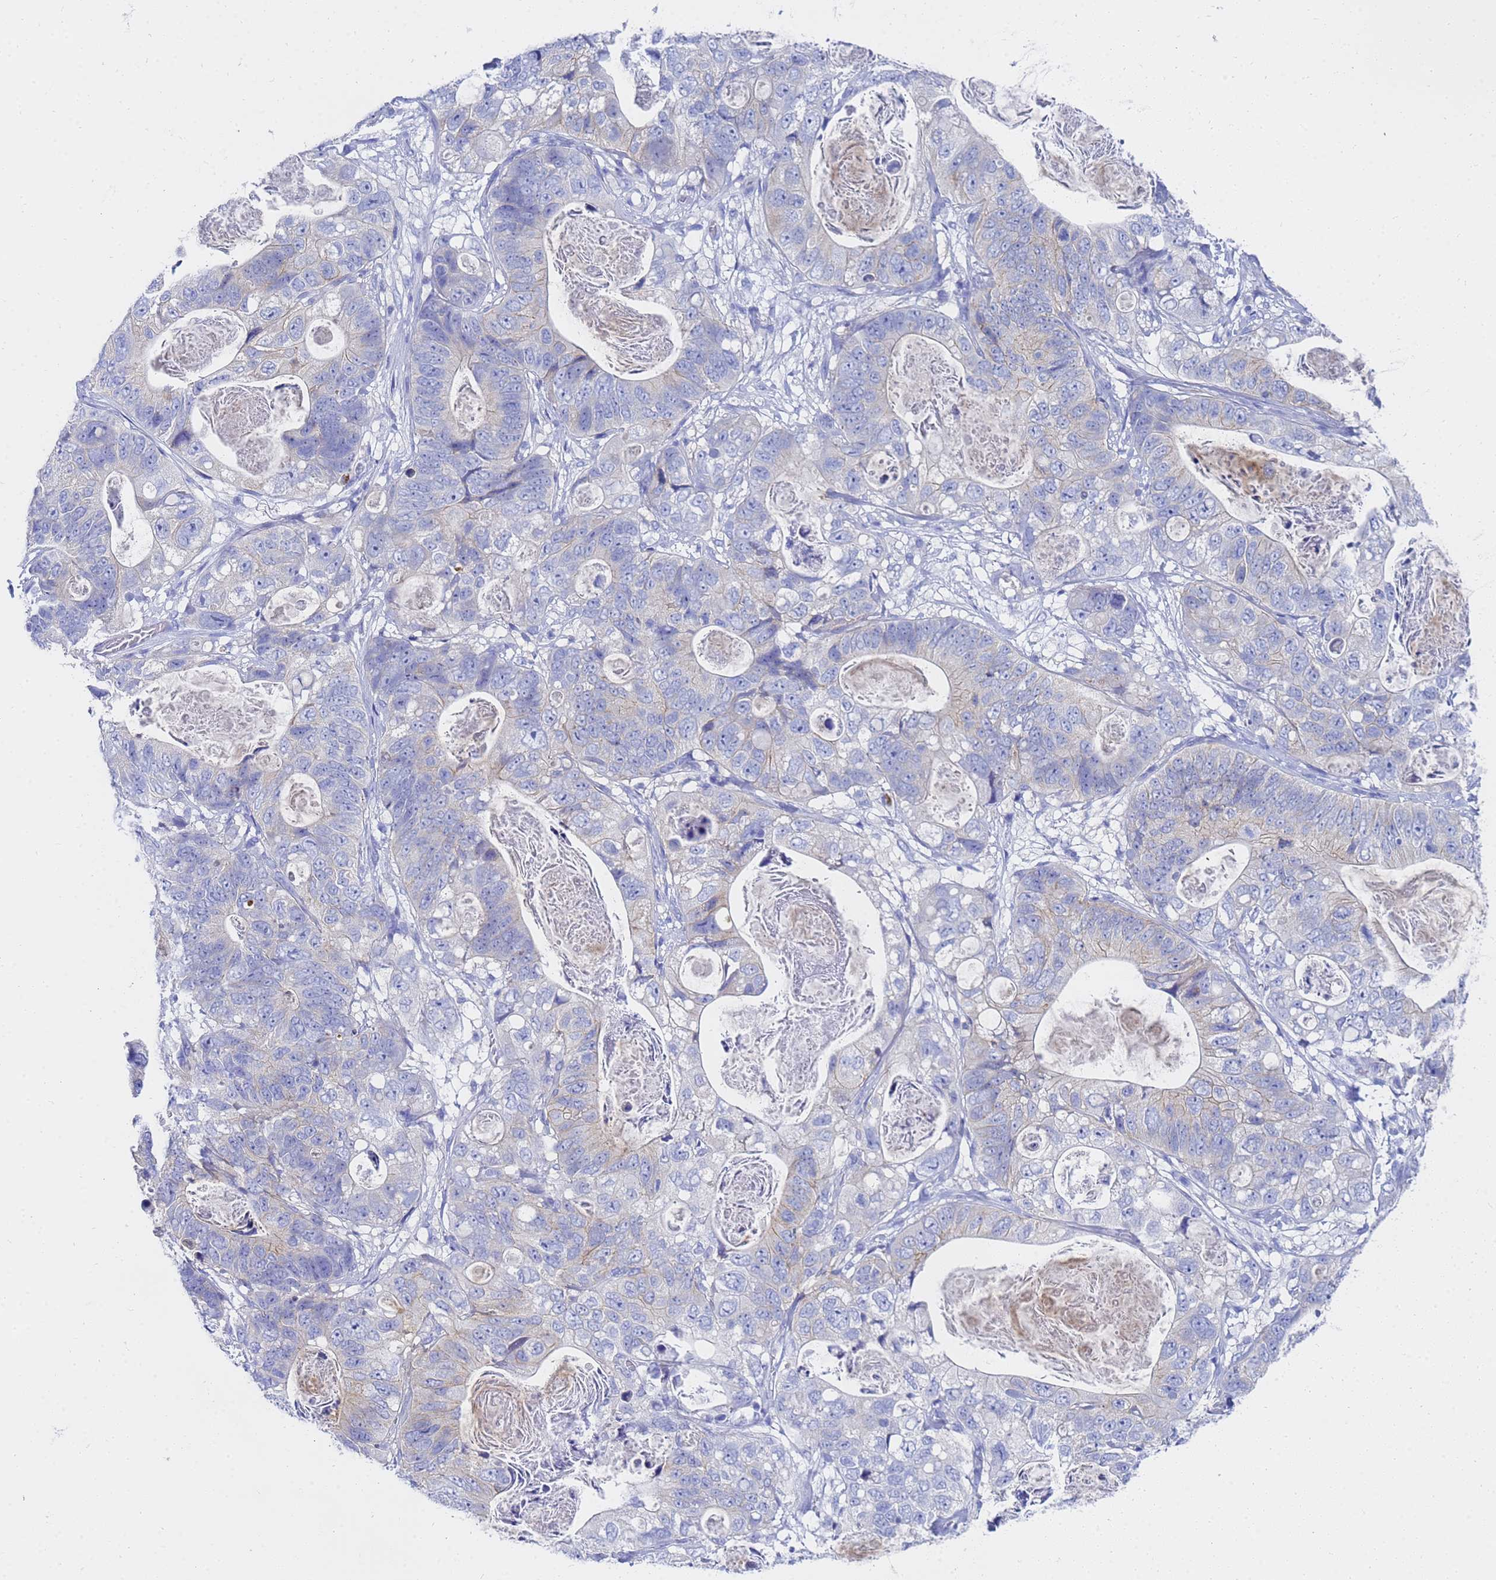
{"staining": {"intensity": "negative", "quantity": "none", "location": "none"}, "tissue": "stomach cancer", "cell_type": "Tumor cells", "image_type": "cancer", "snomed": [{"axis": "morphology", "description": "Normal tissue, NOS"}, {"axis": "morphology", "description": "Adenocarcinoma, NOS"}, {"axis": "topography", "description": "Stomach"}], "caption": "This is an immunohistochemistry image of human adenocarcinoma (stomach). There is no expression in tumor cells.", "gene": "C2orf72", "patient": {"sex": "female", "age": 89}}